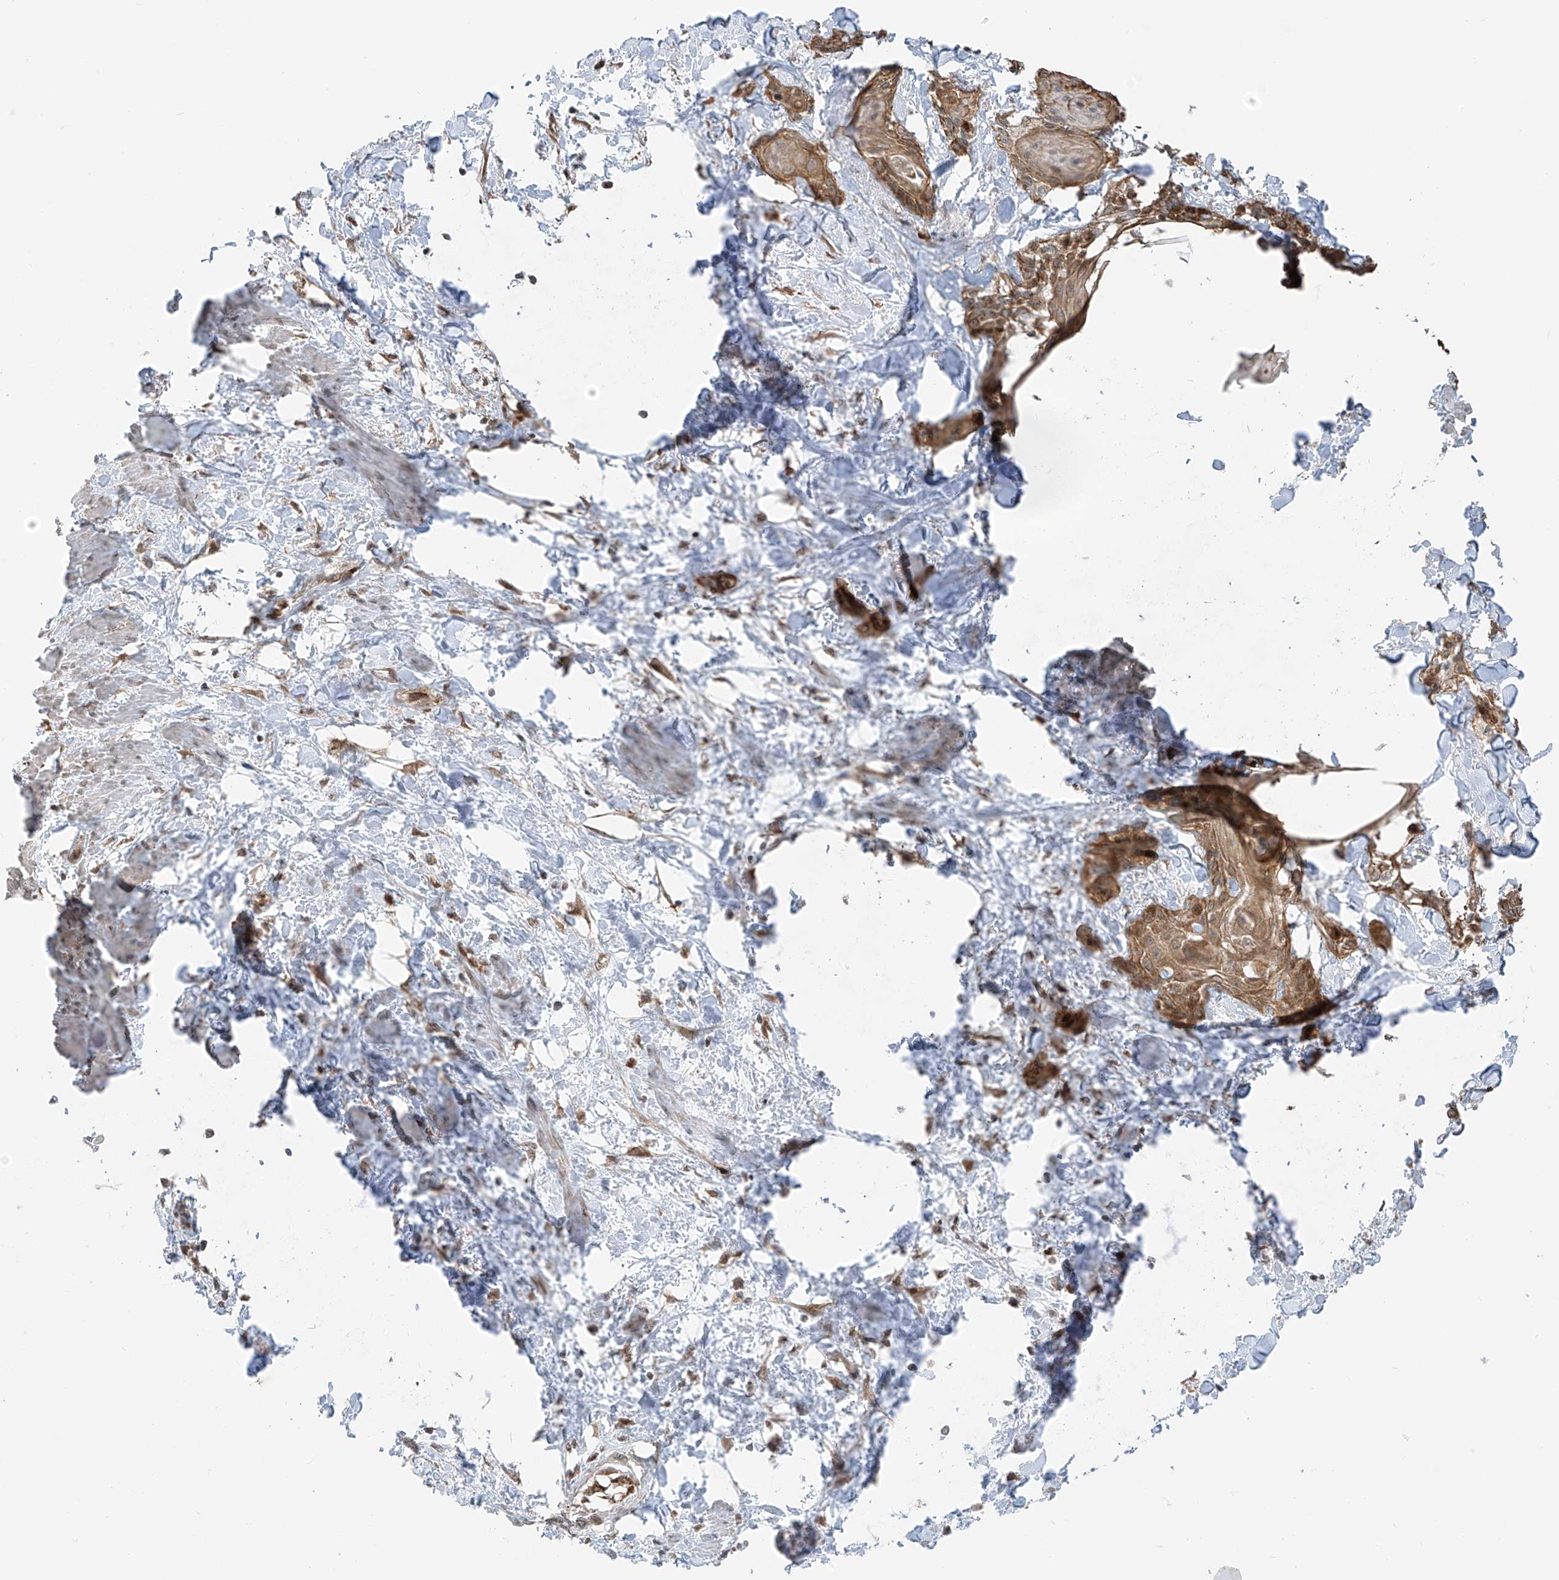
{"staining": {"intensity": "moderate", "quantity": ">75%", "location": "cytoplasmic/membranous"}, "tissue": "cervical cancer", "cell_type": "Tumor cells", "image_type": "cancer", "snomed": [{"axis": "morphology", "description": "Squamous cell carcinoma, NOS"}, {"axis": "topography", "description": "Cervix"}], "caption": "The immunohistochemical stain labels moderate cytoplasmic/membranous staining in tumor cells of cervical squamous cell carcinoma tissue.", "gene": "PDE11A", "patient": {"sex": "female", "age": 57}}